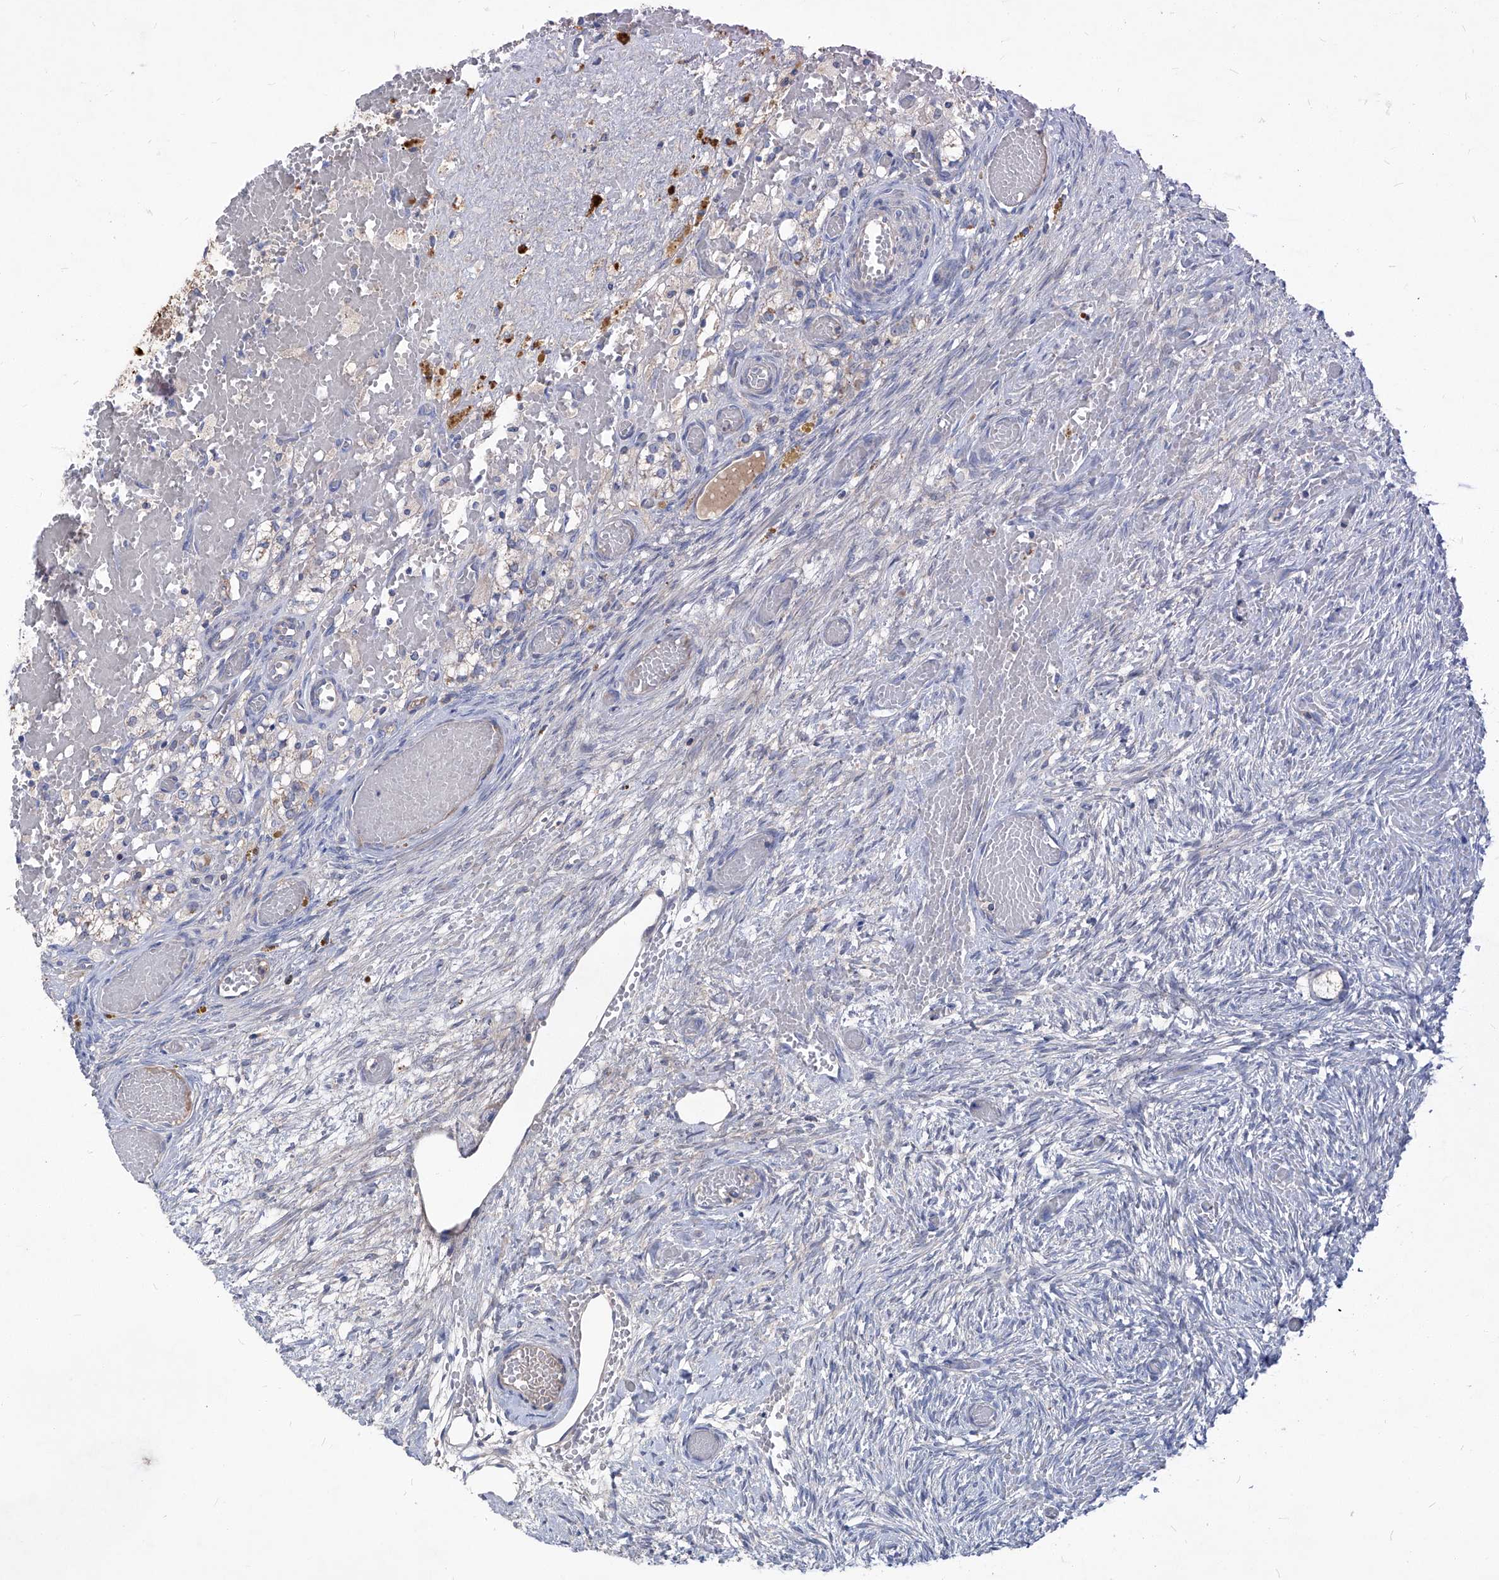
{"staining": {"intensity": "negative", "quantity": "none", "location": "none"}, "tissue": "ovary", "cell_type": "Follicle cells", "image_type": "normal", "snomed": [{"axis": "morphology", "description": "Adenocarcinoma, NOS"}, {"axis": "topography", "description": "Endometrium"}], "caption": "There is no significant expression in follicle cells of ovary. The staining was performed using DAB (3,3'-diaminobenzidine) to visualize the protein expression in brown, while the nuclei were stained in blue with hematoxylin (Magnification: 20x).", "gene": "EPHA8", "patient": {"sex": "female", "age": 32}}